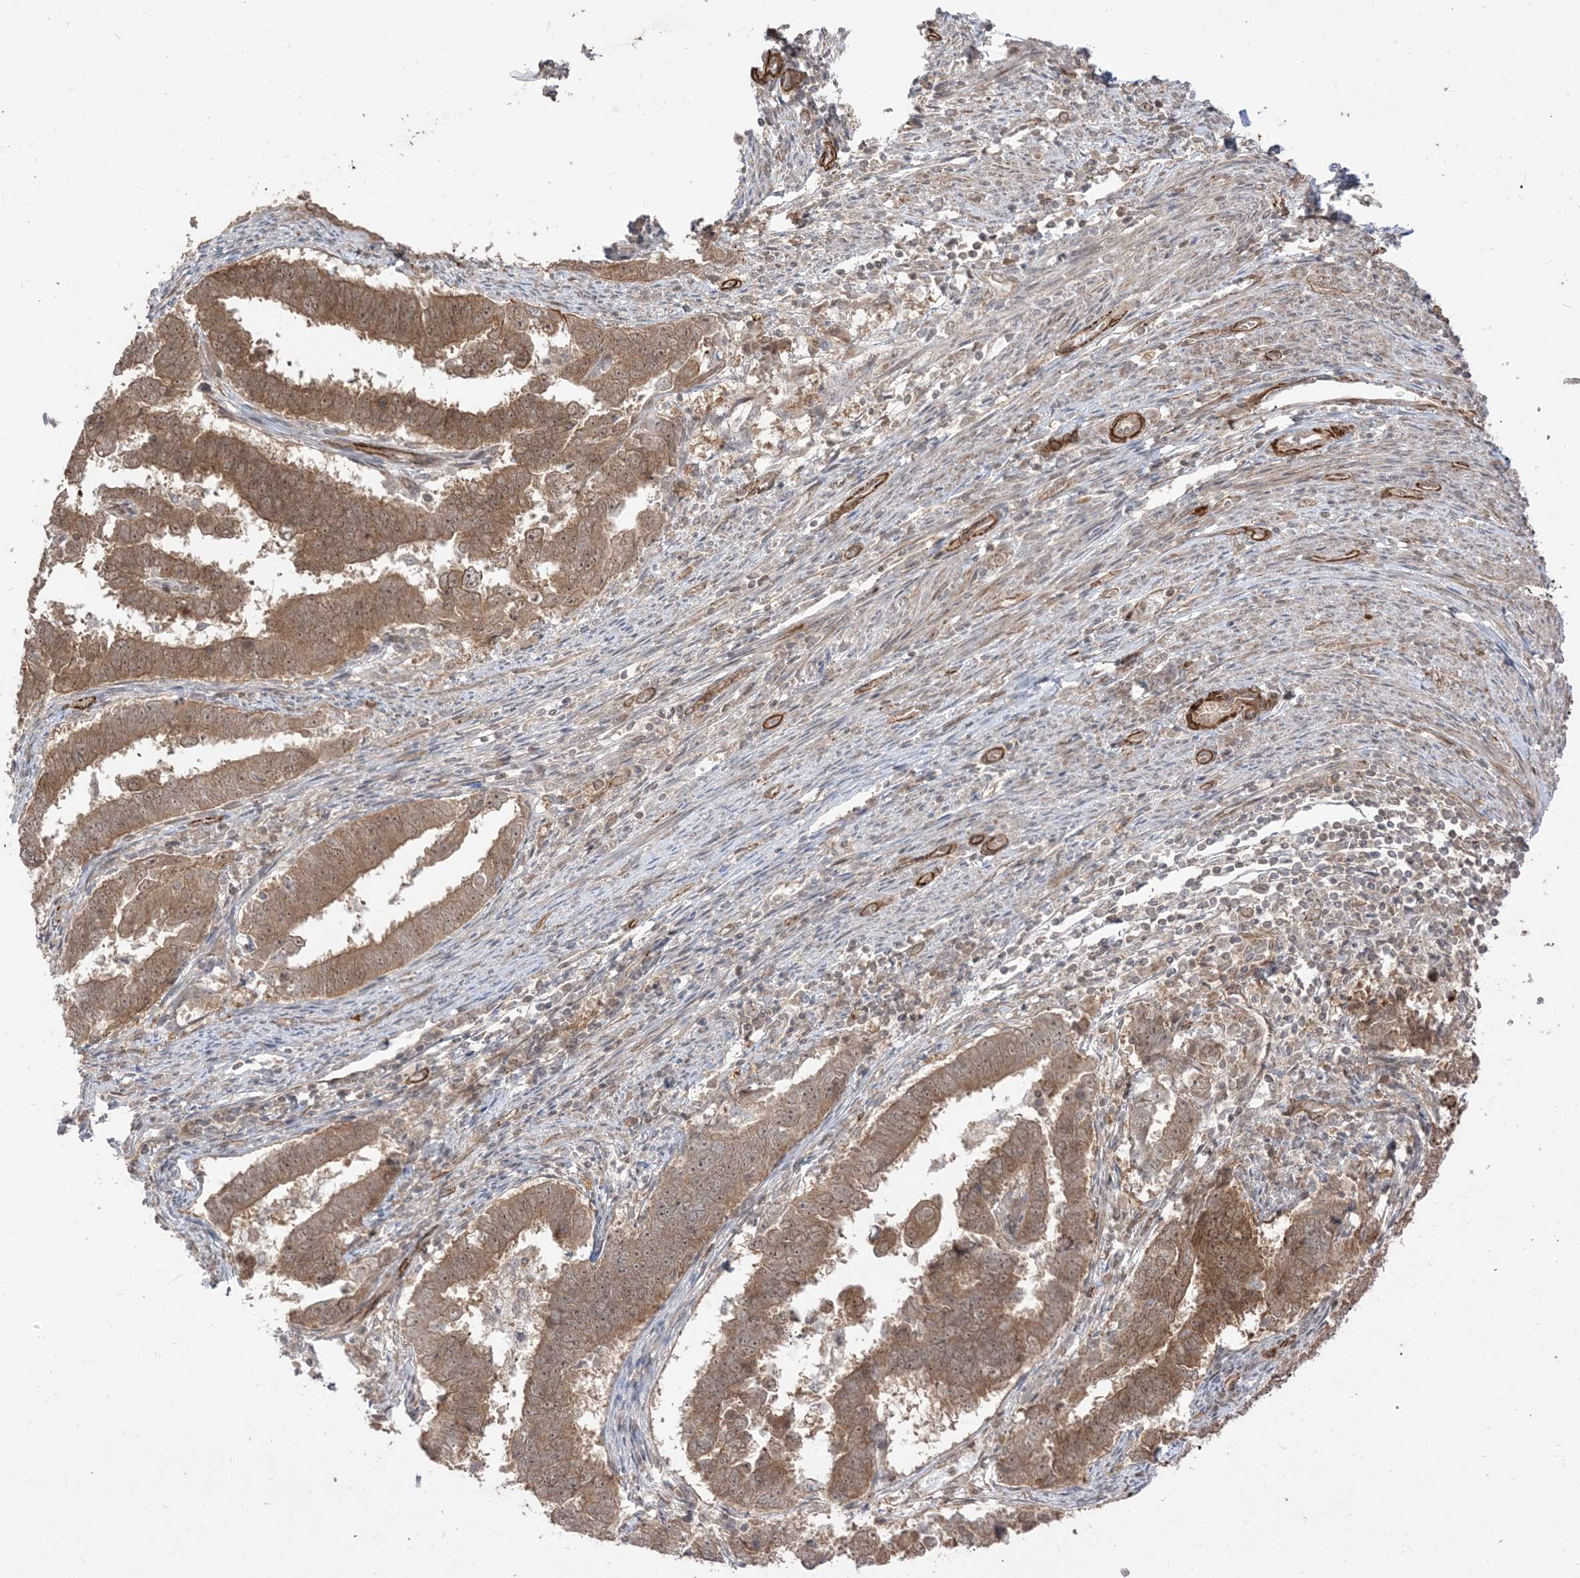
{"staining": {"intensity": "moderate", "quantity": ">75%", "location": "cytoplasmic/membranous"}, "tissue": "endometrial cancer", "cell_type": "Tumor cells", "image_type": "cancer", "snomed": [{"axis": "morphology", "description": "Adenocarcinoma, NOS"}, {"axis": "topography", "description": "Endometrium"}], "caption": "IHC image of endometrial cancer (adenocarcinoma) stained for a protein (brown), which exhibits medium levels of moderate cytoplasmic/membranous expression in approximately >75% of tumor cells.", "gene": "TBCC", "patient": {"sex": "female", "age": 75}}